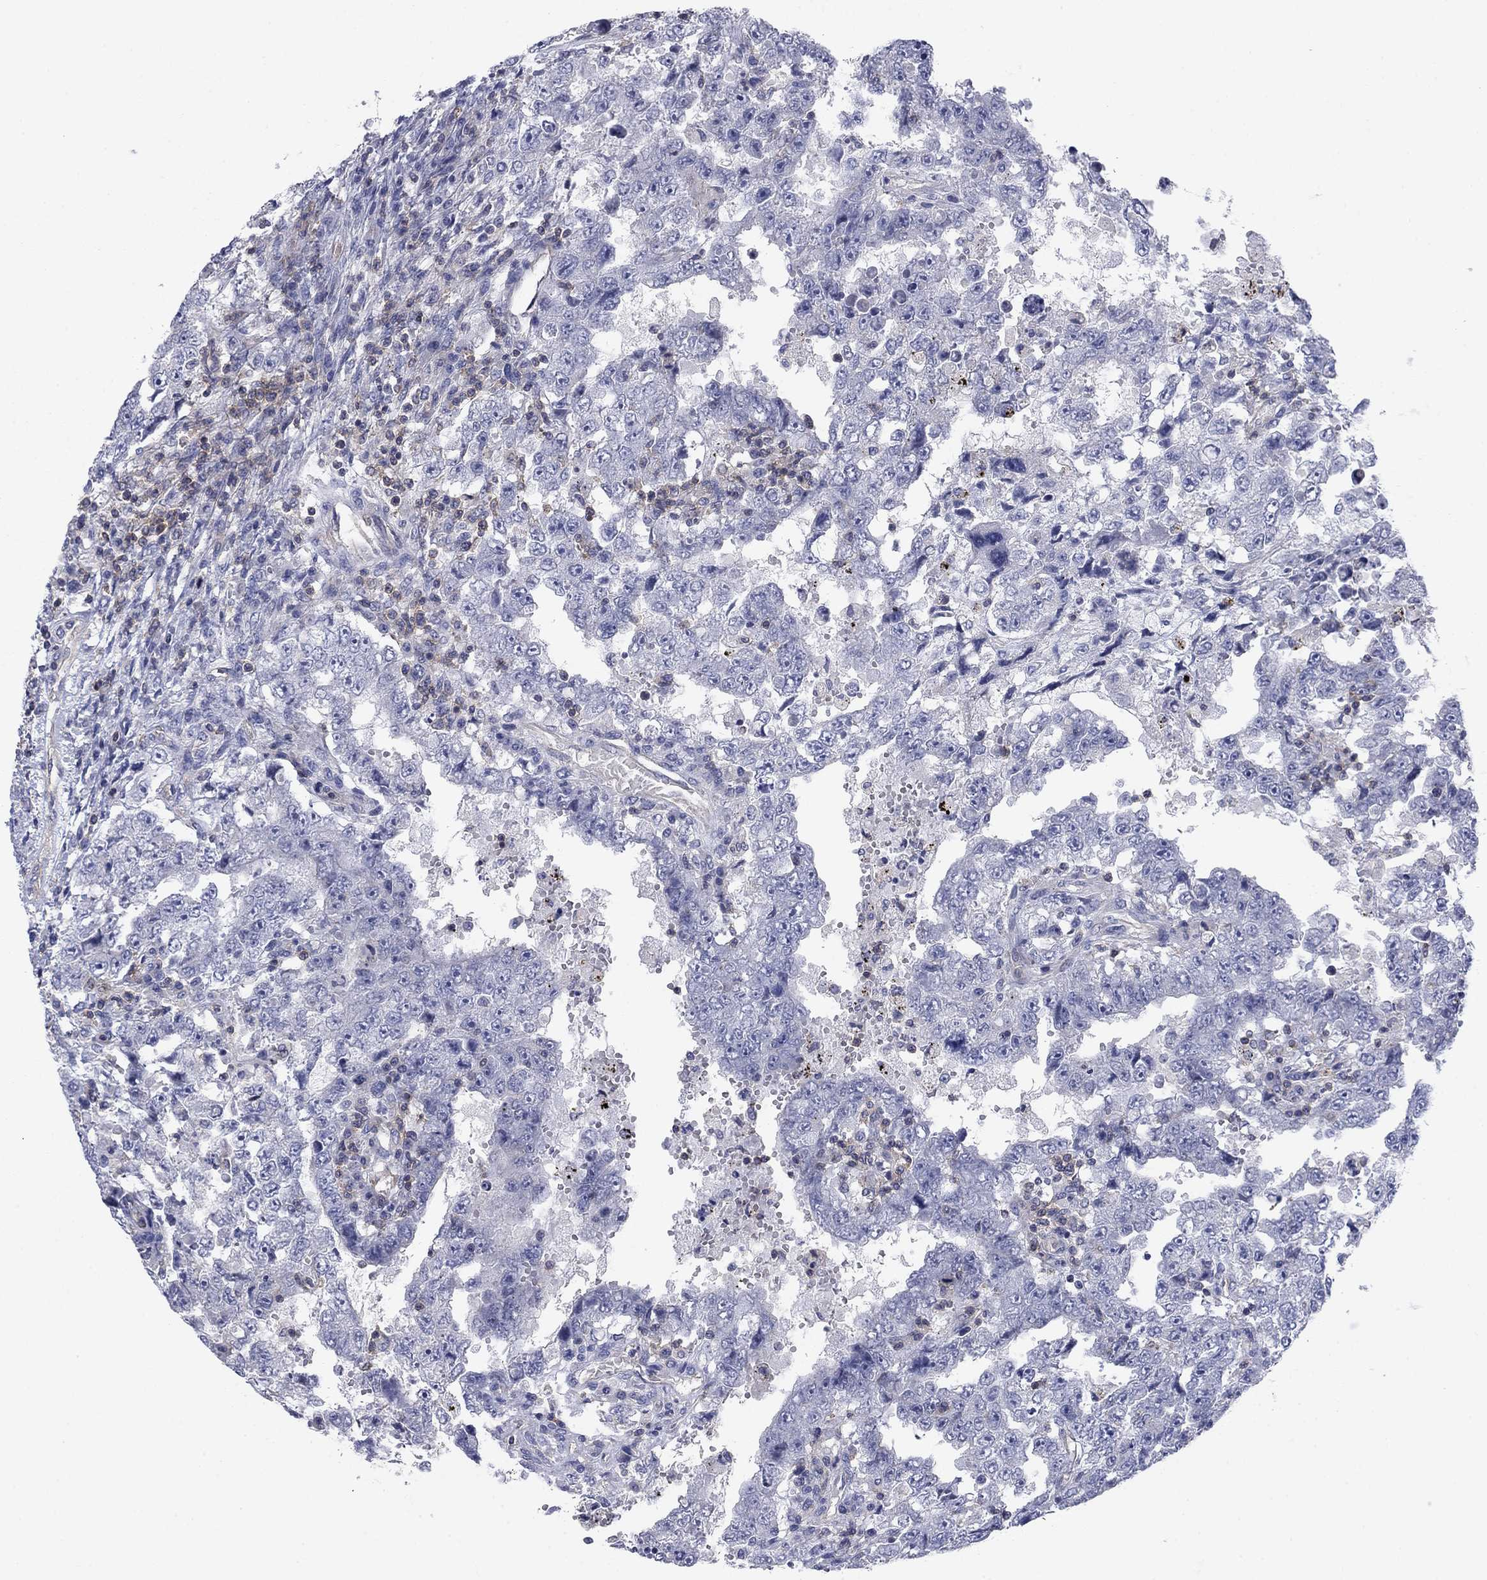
{"staining": {"intensity": "negative", "quantity": "none", "location": "none"}, "tissue": "testis cancer", "cell_type": "Tumor cells", "image_type": "cancer", "snomed": [{"axis": "morphology", "description": "Carcinoma, Embryonal, NOS"}, {"axis": "topography", "description": "Testis"}], "caption": "High power microscopy histopathology image of an IHC micrograph of embryonal carcinoma (testis), revealing no significant staining in tumor cells. (DAB immunohistochemistry (IHC), high magnification).", "gene": "PSD4", "patient": {"sex": "male", "age": 26}}